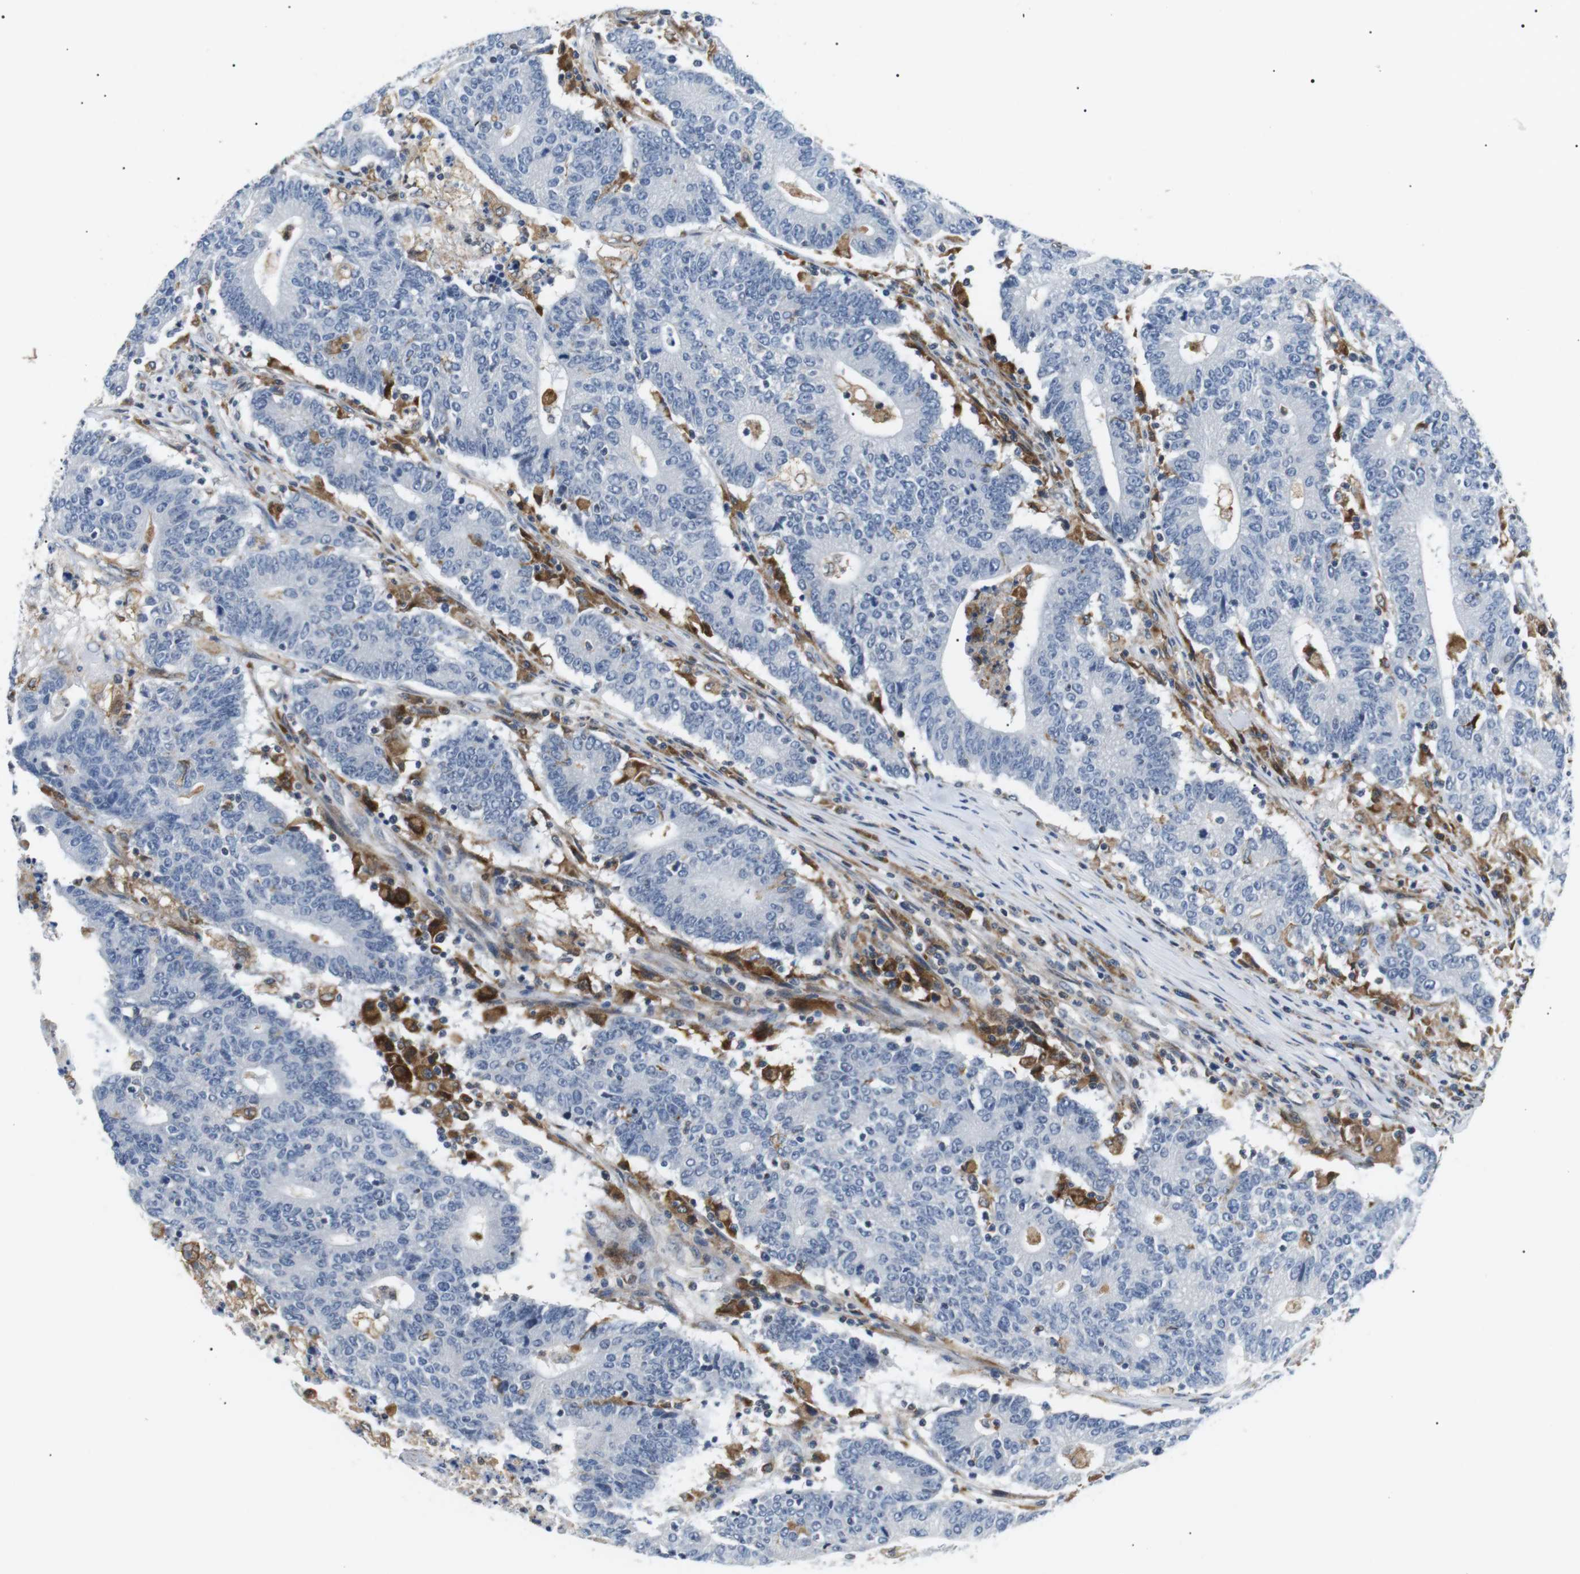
{"staining": {"intensity": "negative", "quantity": "none", "location": "none"}, "tissue": "colorectal cancer", "cell_type": "Tumor cells", "image_type": "cancer", "snomed": [{"axis": "morphology", "description": "Normal tissue, NOS"}, {"axis": "morphology", "description": "Adenocarcinoma, NOS"}, {"axis": "topography", "description": "Colon"}], "caption": "Immunohistochemistry (IHC) image of colorectal cancer stained for a protein (brown), which demonstrates no positivity in tumor cells.", "gene": "RAB9A", "patient": {"sex": "female", "age": 75}}